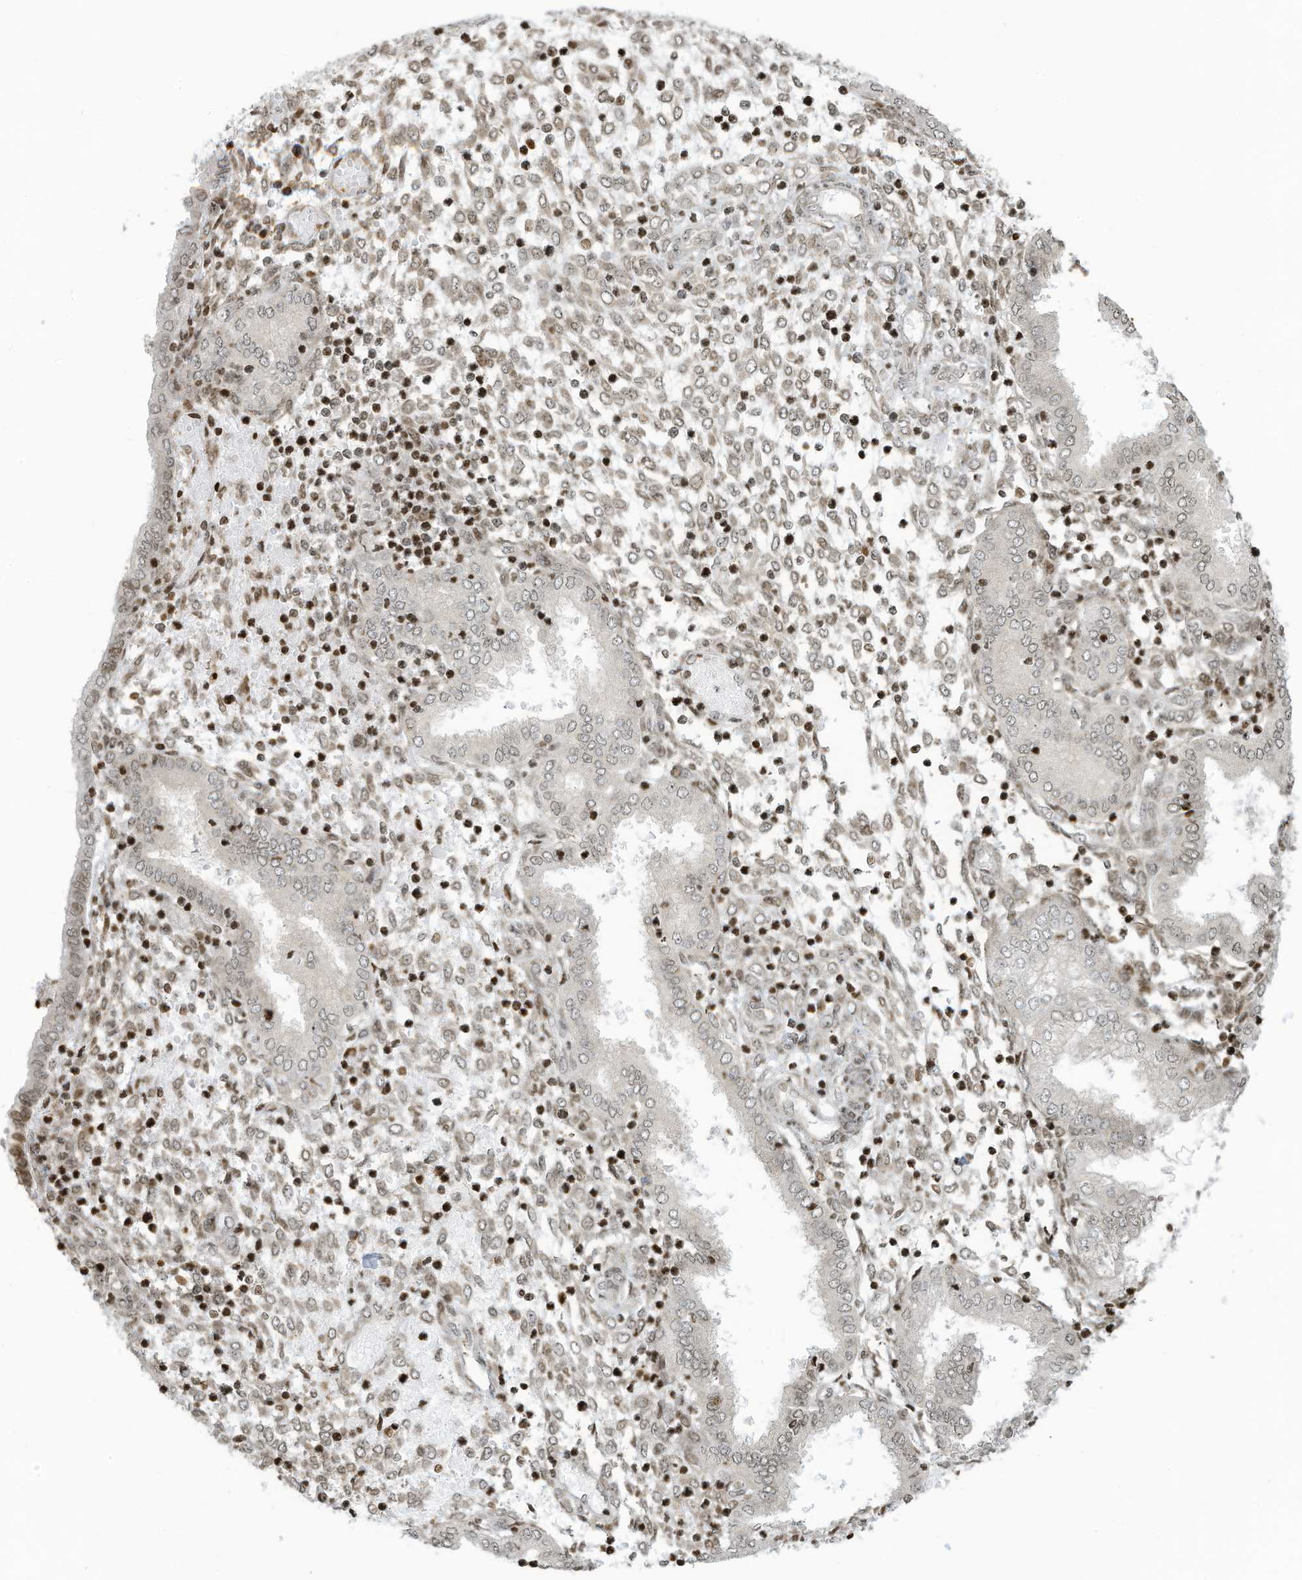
{"staining": {"intensity": "moderate", "quantity": ">75%", "location": "nuclear"}, "tissue": "endometrium", "cell_type": "Cells in endometrial stroma", "image_type": "normal", "snomed": [{"axis": "morphology", "description": "Normal tissue, NOS"}, {"axis": "topography", "description": "Endometrium"}], "caption": "DAB (3,3'-diaminobenzidine) immunohistochemical staining of normal endometrium shows moderate nuclear protein staining in about >75% of cells in endometrial stroma. The protein is stained brown, and the nuclei are stained in blue (DAB IHC with brightfield microscopy, high magnification).", "gene": "ADI1", "patient": {"sex": "female", "age": 53}}